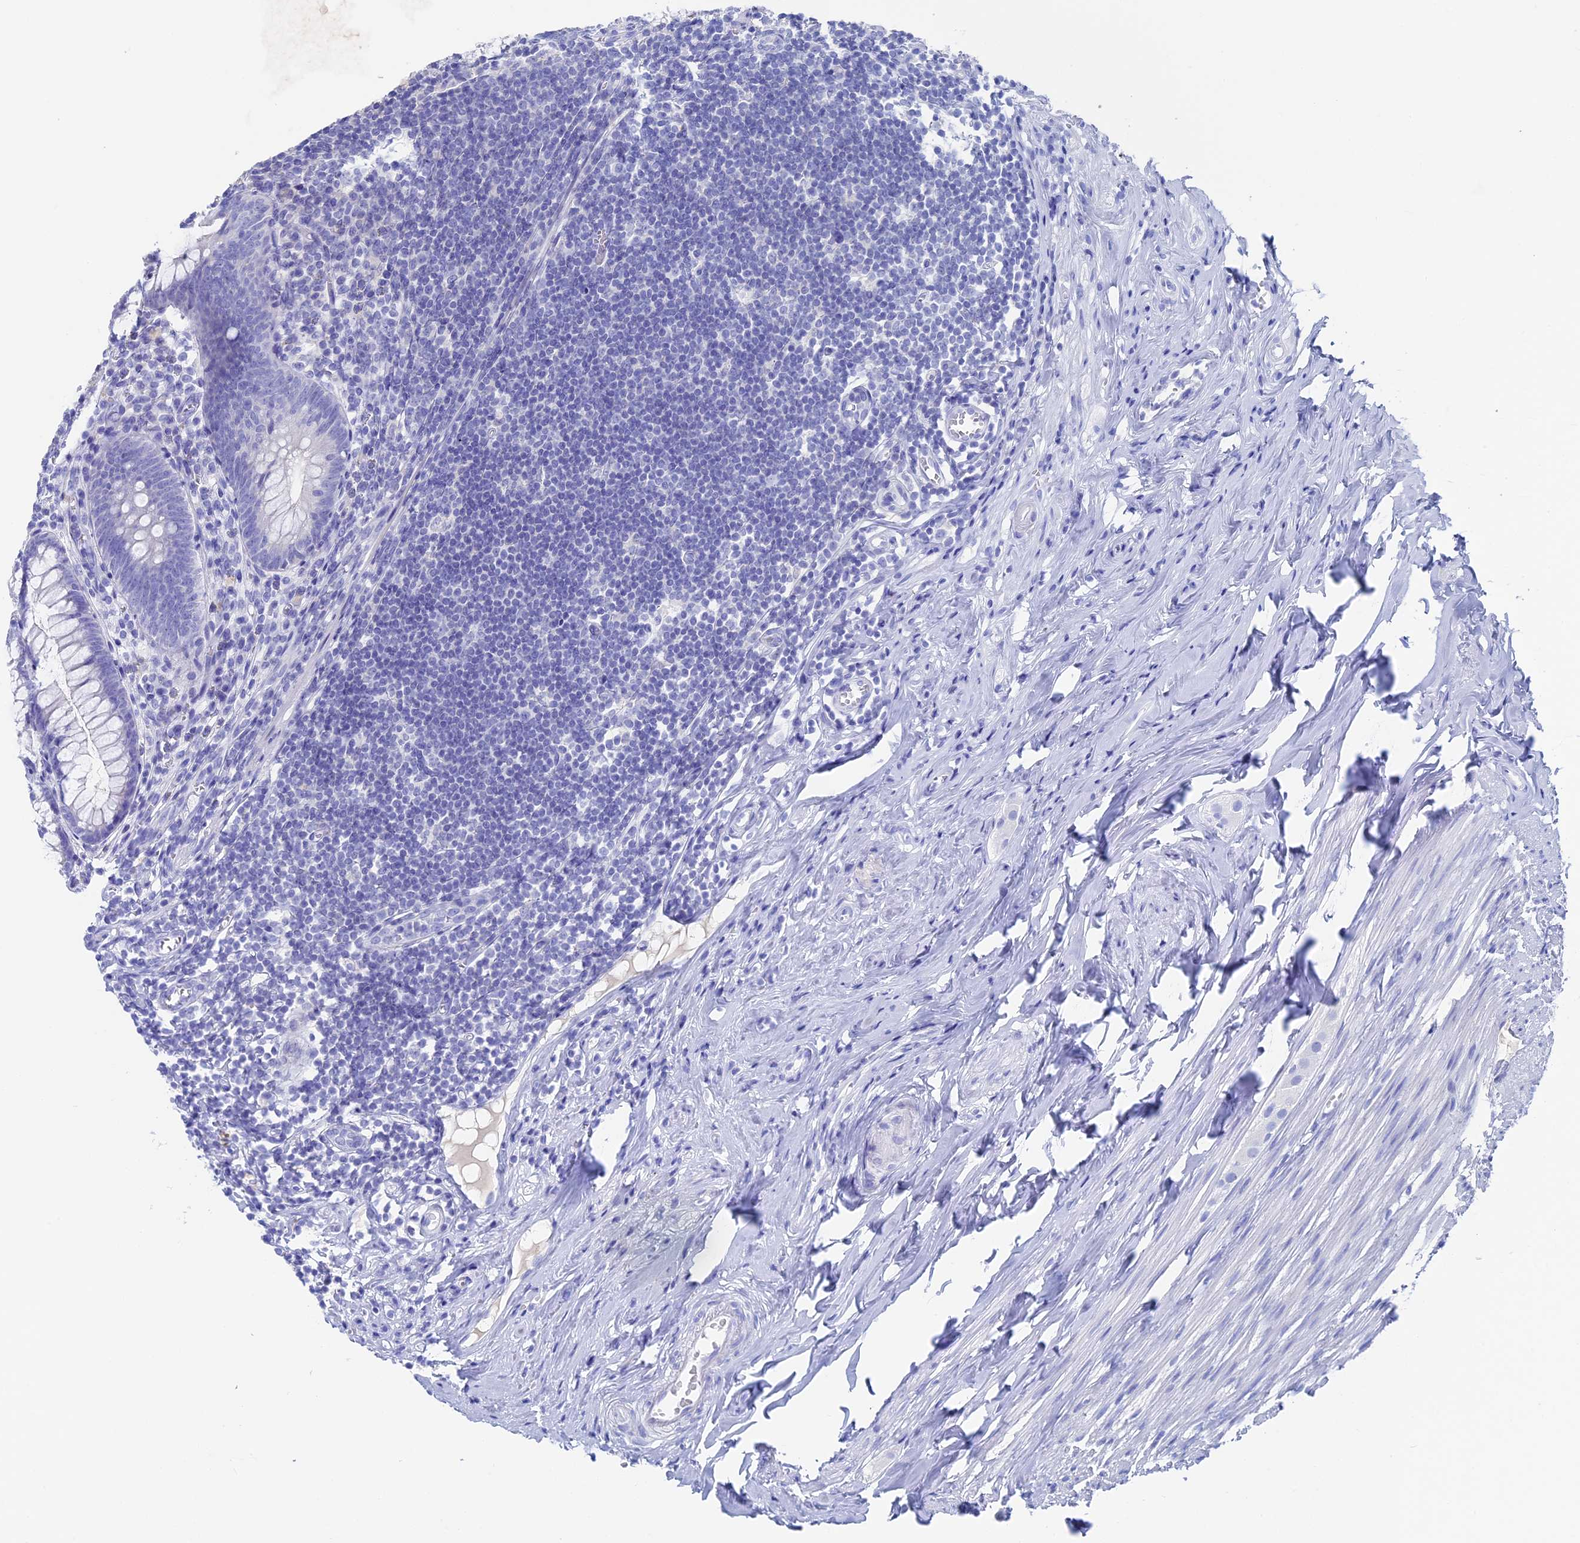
{"staining": {"intensity": "negative", "quantity": "none", "location": "none"}, "tissue": "appendix", "cell_type": "Glandular cells", "image_type": "normal", "snomed": [{"axis": "morphology", "description": "Normal tissue, NOS"}, {"axis": "topography", "description": "Appendix"}], "caption": "Image shows no protein positivity in glandular cells of normal appendix. (Stains: DAB immunohistochemistry (IHC) with hematoxylin counter stain, Microscopy: brightfield microscopy at high magnification).", "gene": "UNC119", "patient": {"sex": "female", "age": 51}}